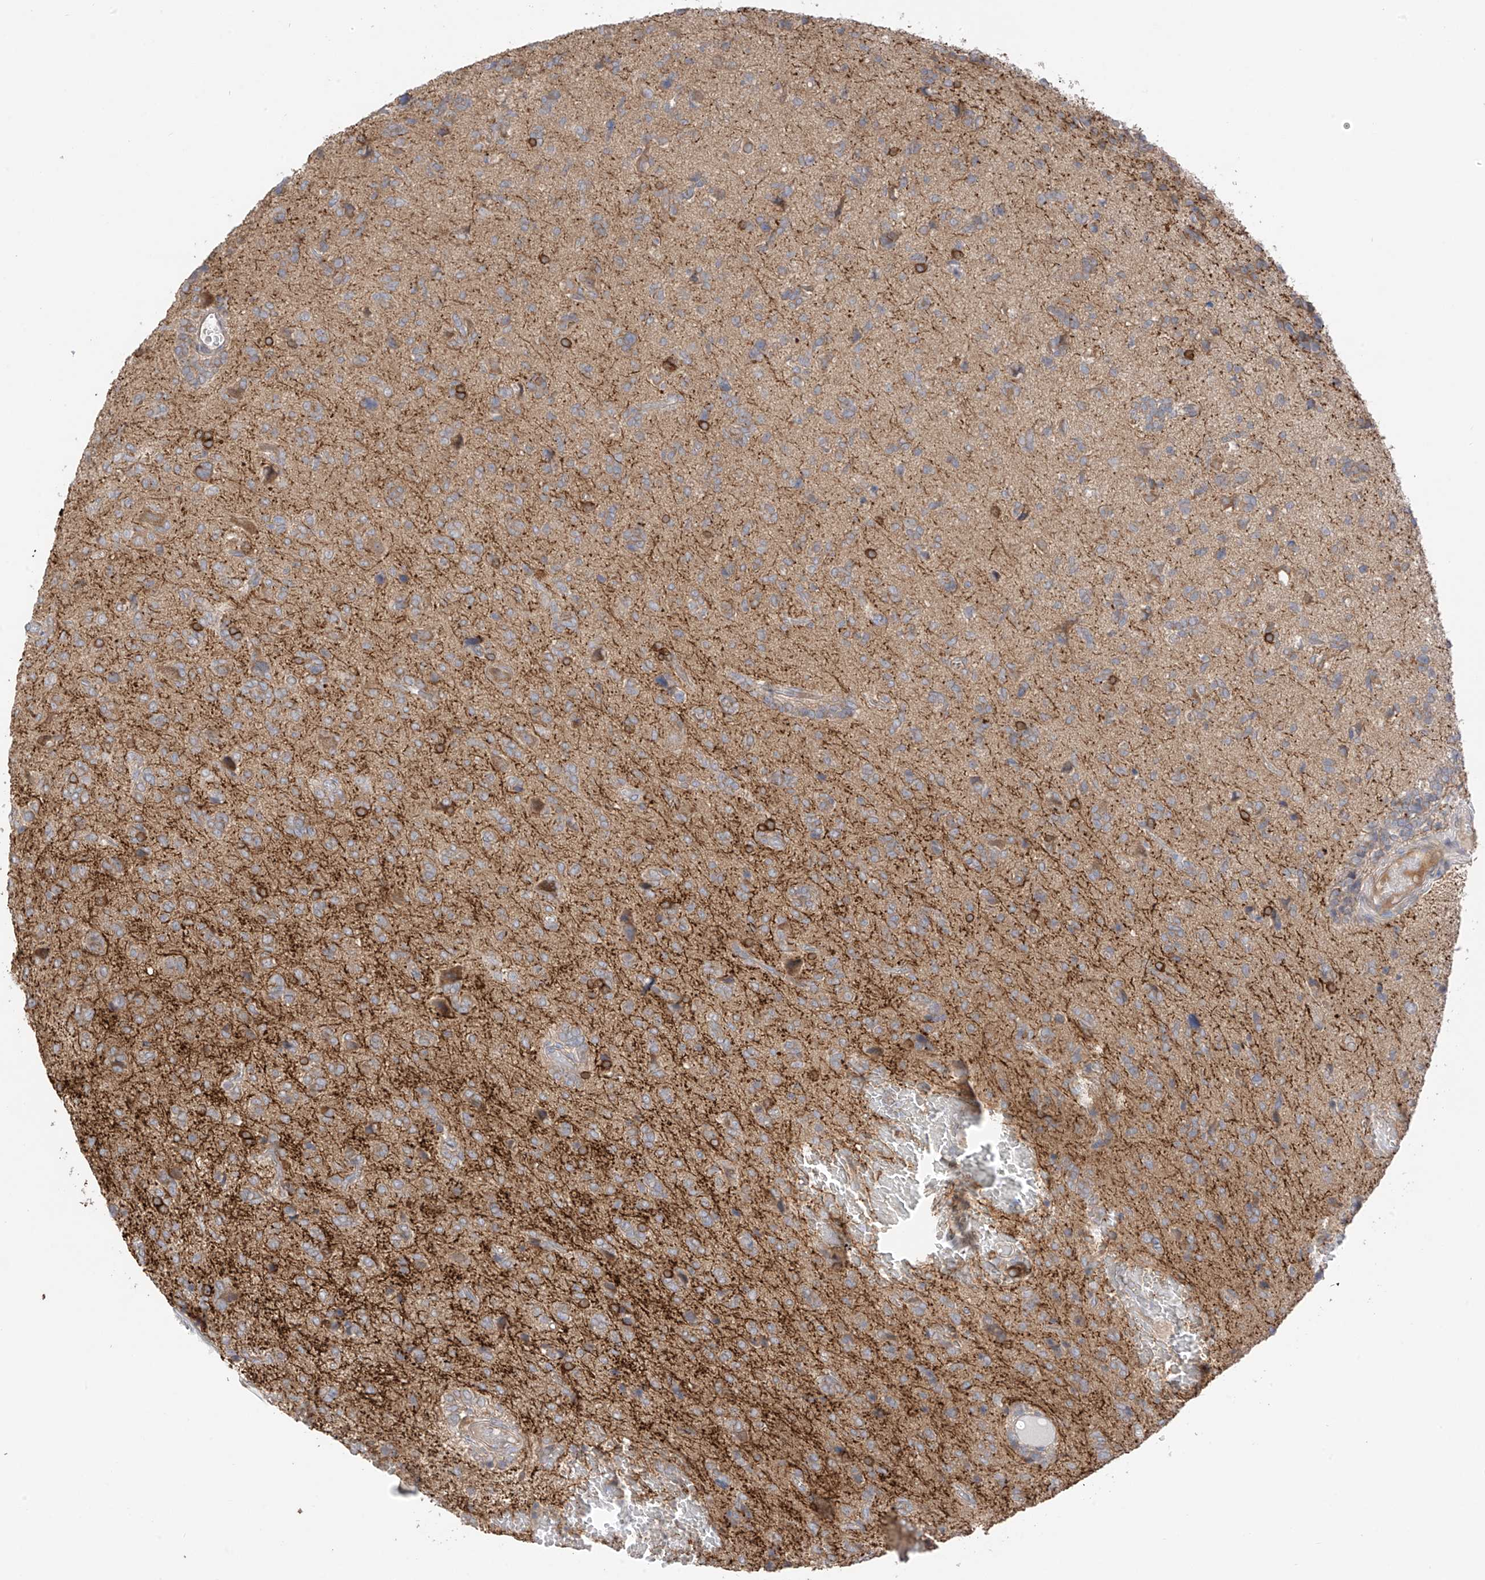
{"staining": {"intensity": "weak", "quantity": "25%-75%", "location": "cytoplasmic/membranous"}, "tissue": "glioma", "cell_type": "Tumor cells", "image_type": "cancer", "snomed": [{"axis": "morphology", "description": "Glioma, malignant, High grade"}, {"axis": "topography", "description": "Brain"}], "caption": "Immunohistochemical staining of glioma shows low levels of weak cytoplasmic/membranous protein expression in about 25%-75% of tumor cells.", "gene": "NALCN", "patient": {"sex": "female", "age": 59}}